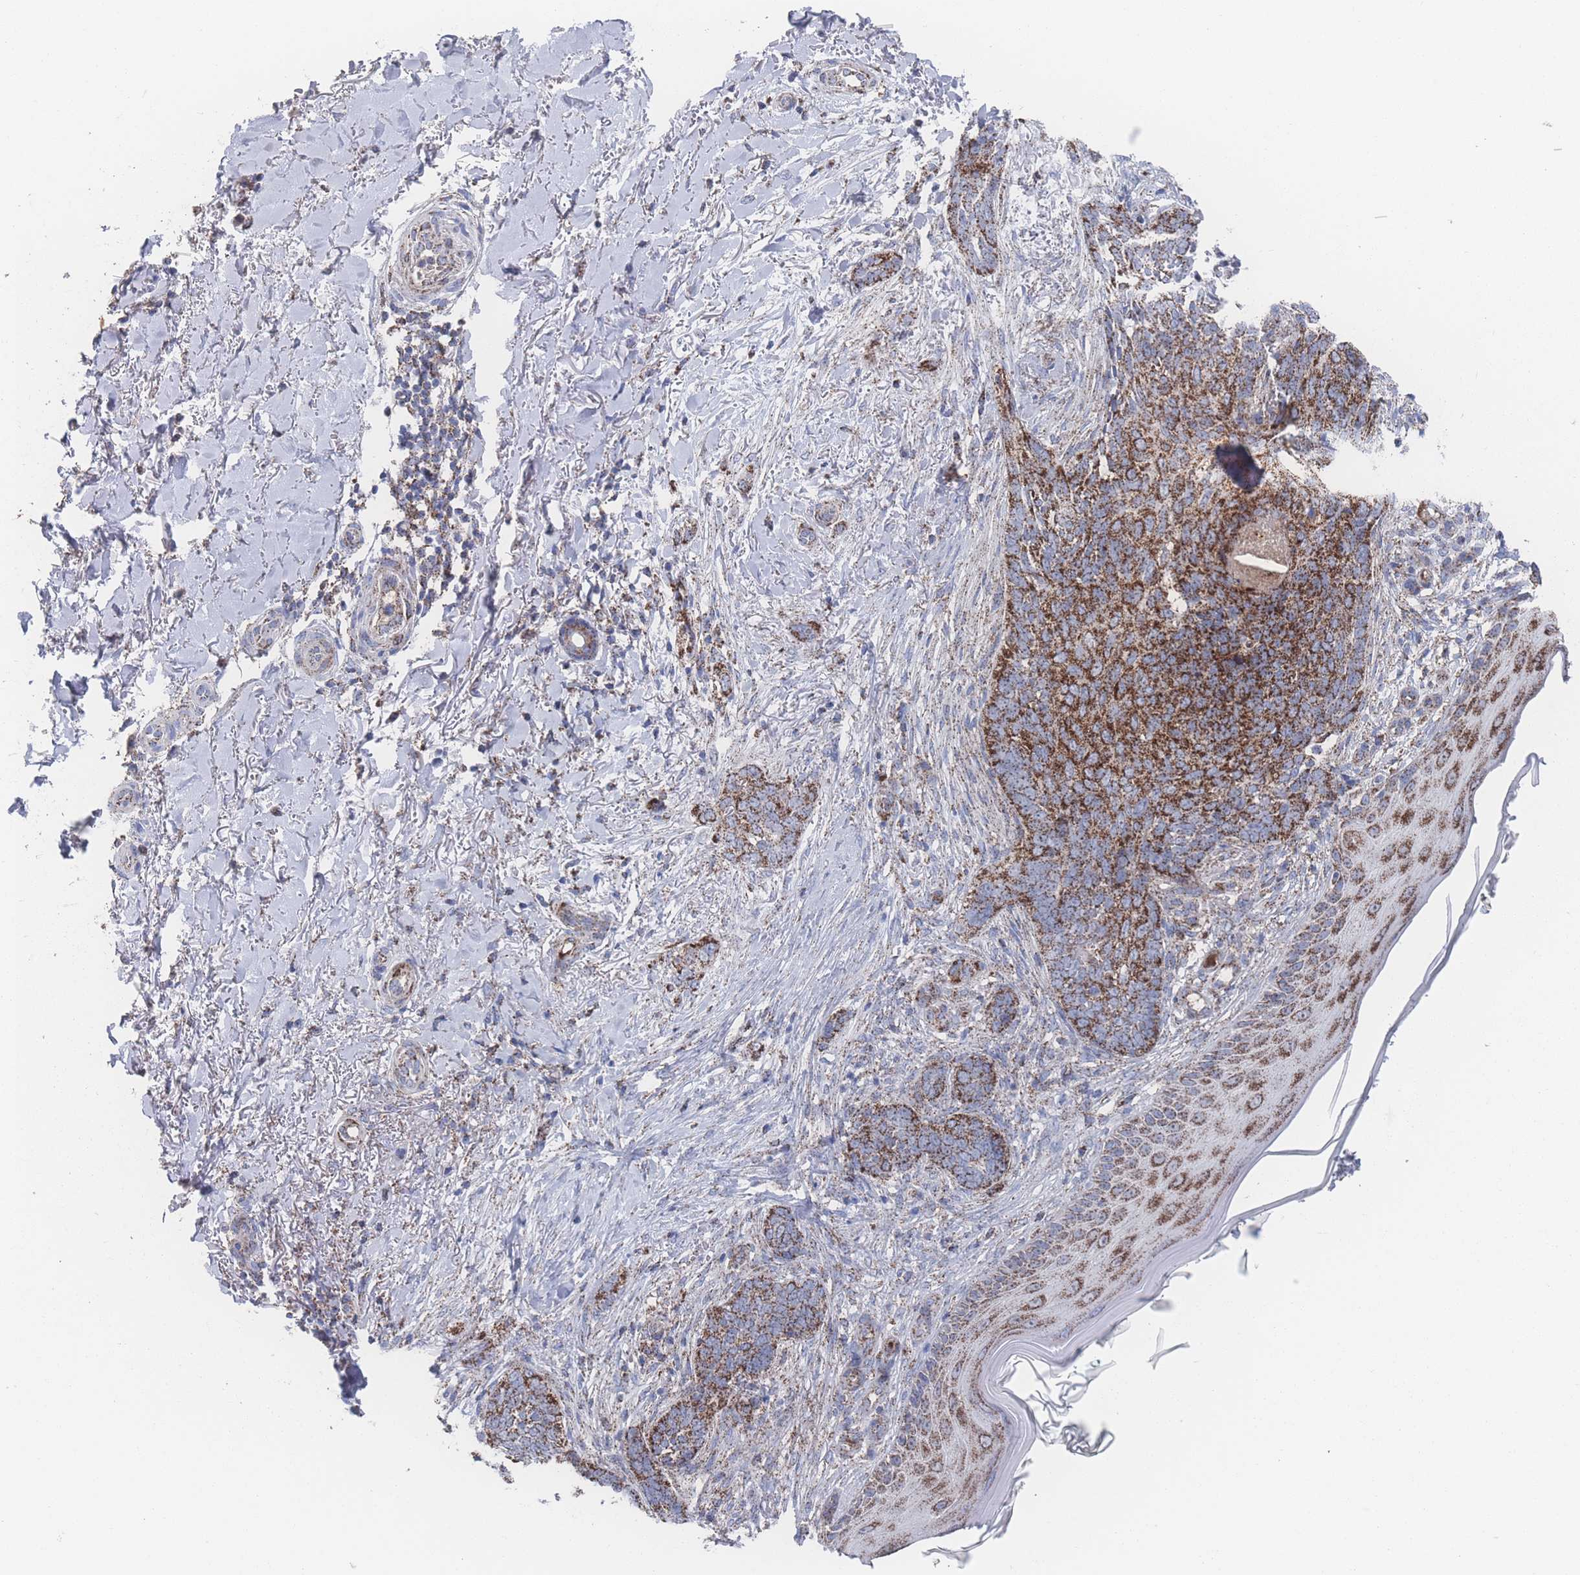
{"staining": {"intensity": "strong", "quantity": ">75%", "location": "cytoplasmic/membranous"}, "tissue": "skin cancer", "cell_type": "Tumor cells", "image_type": "cancer", "snomed": [{"axis": "morphology", "description": "Normal tissue, NOS"}, {"axis": "morphology", "description": "Basal cell carcinoma"}, {"axis": "topography", "description": "Skin"}], "caption": "Basal cell carcinoma (skin) stained for a protein demonstrates strong cytoplasmic/membranous positivity in tumor cells.", "gene": "PEX14", "patient": {"sex": "female", "age": 67}}